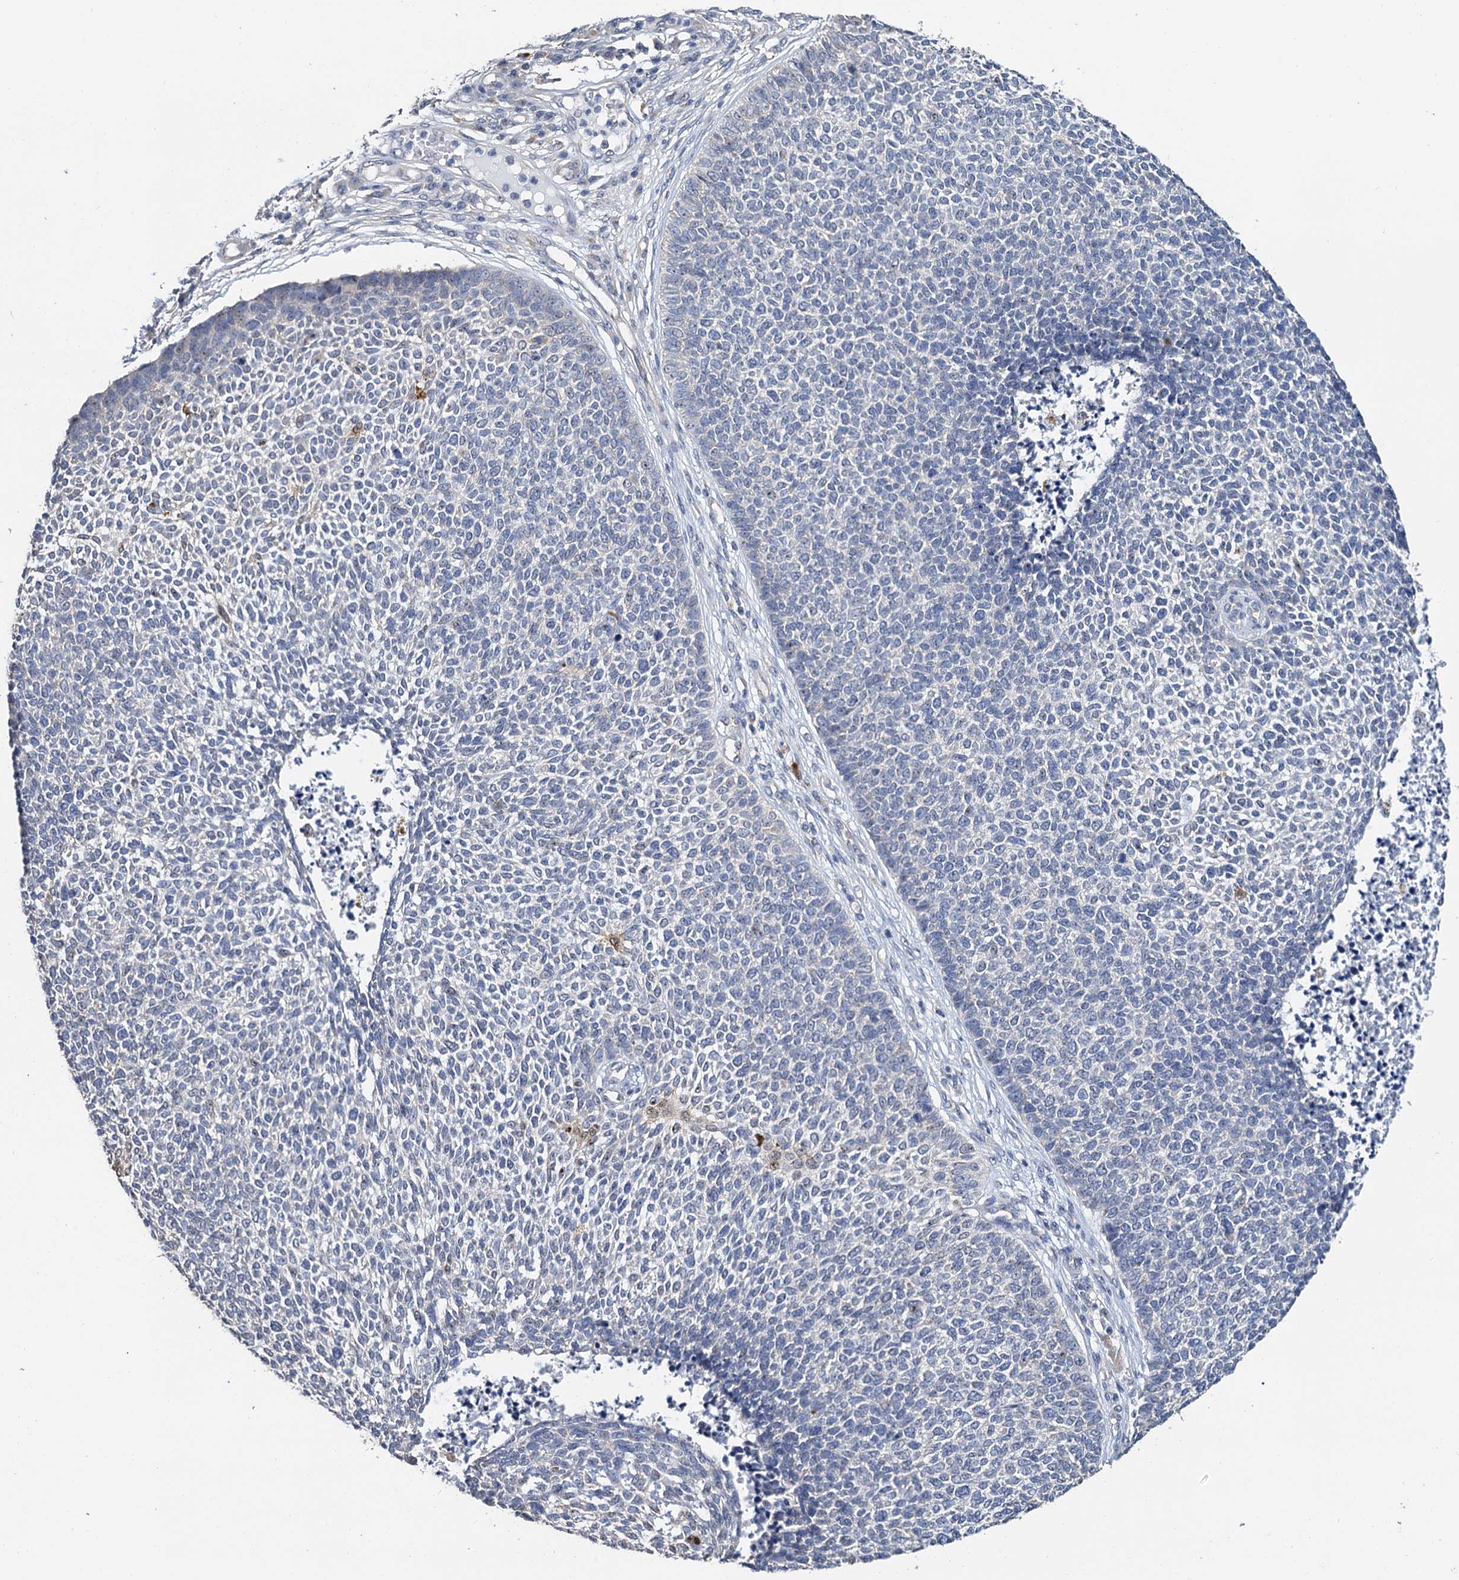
{"staining": {"intensity": "negative", "quantity": "none", "location": "none"}, "tissue": "skin cancer", "cell_type": "Tumor cells", "image_type": "cancer", "snomed": [{"axis": "morphology", "description": "Basal cell carcinoma"}, {"axis": "topography", "description": "Skin"}], "caption": "Immunohistochemistry photomicrograph of basal cell carcinoma (skin) stained for a protein (brown), which shows no positivity in tumor cells.", "gene": "C2CD3", "patient": {"sex": "female", "age": 84}}